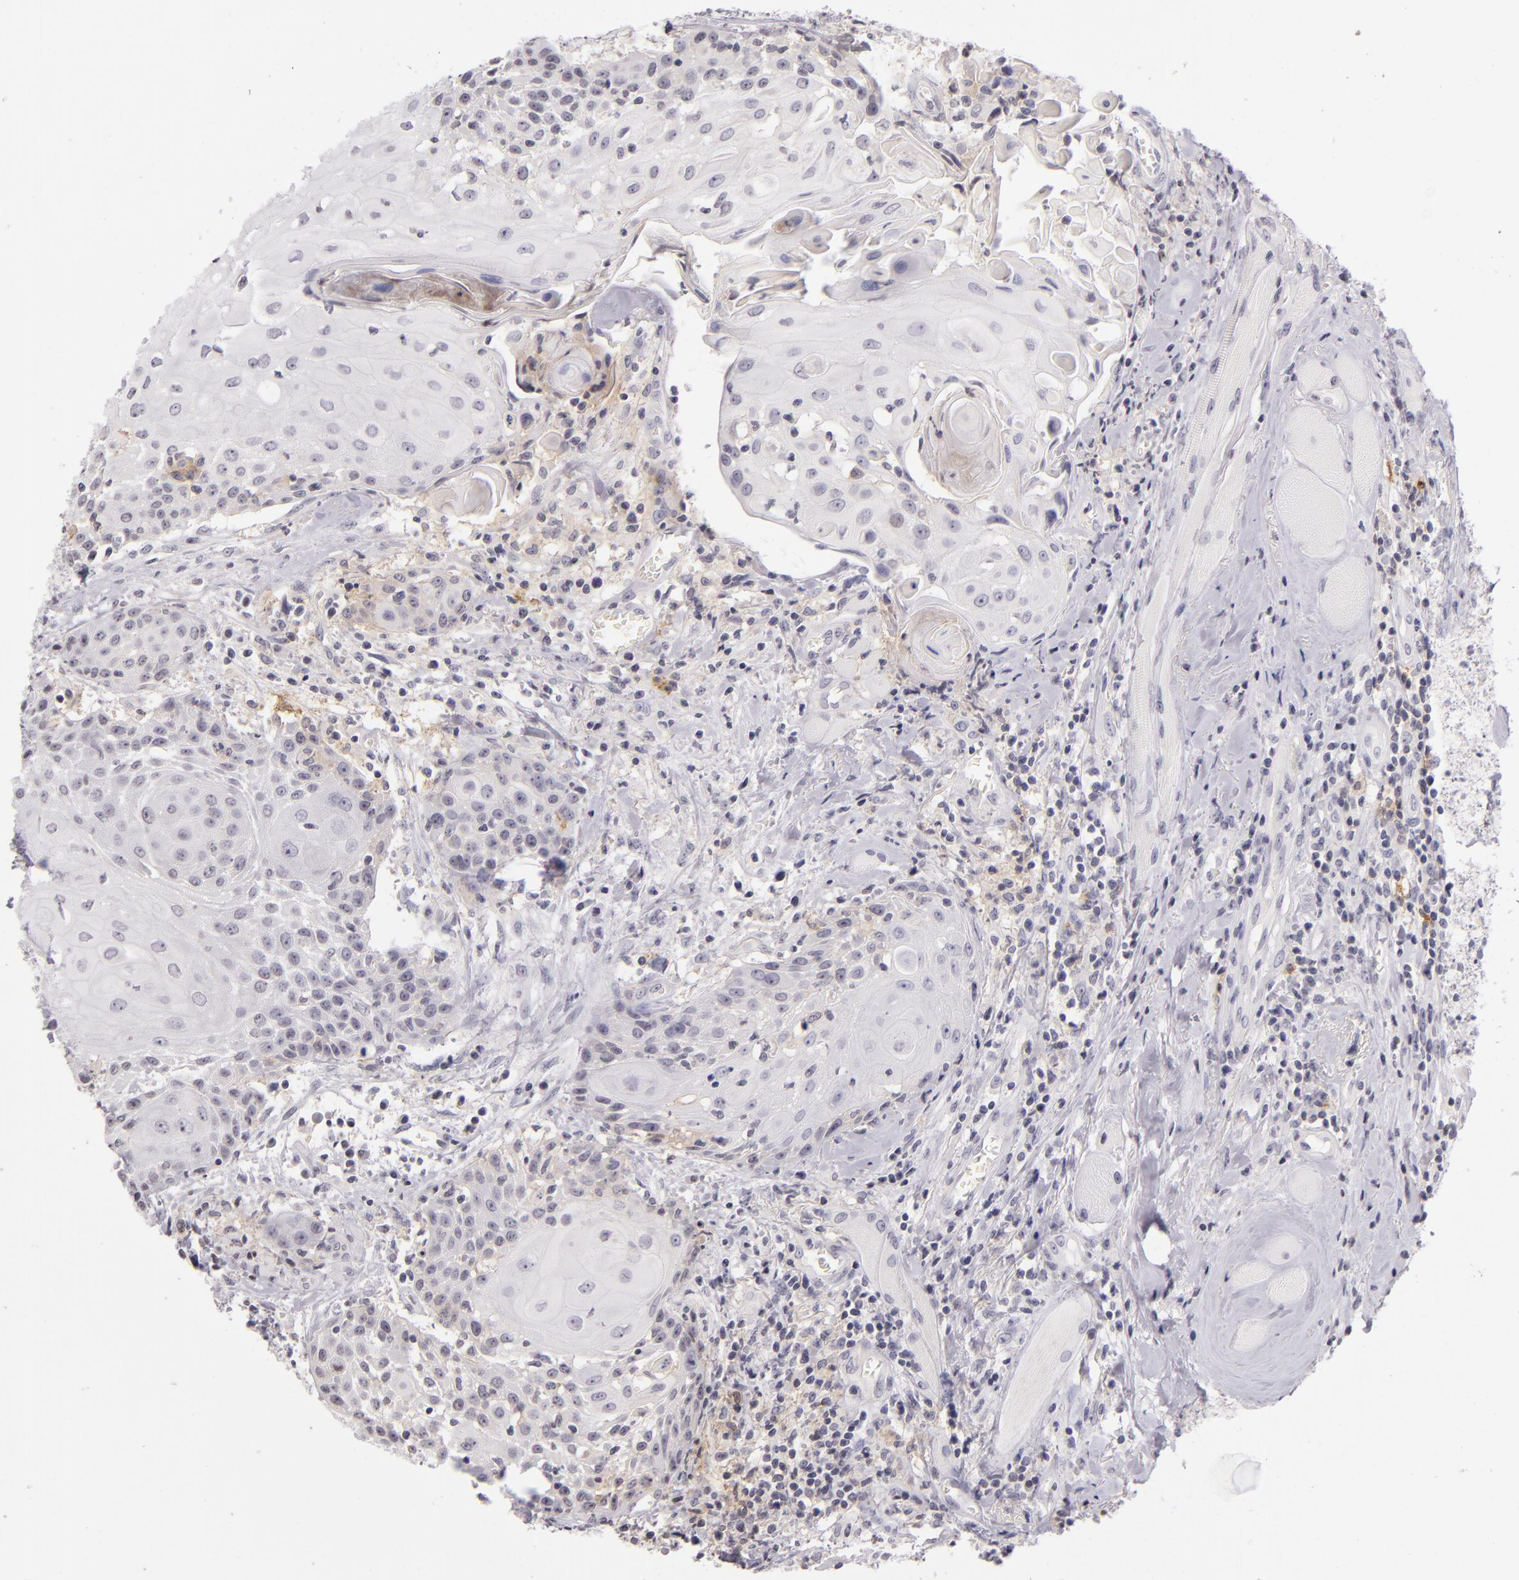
{"staining": {"intensity": "negative", "quantity": "none", "location": "none"}, "tissue": "head and neck cancer", "cell_type": "Tumor cells", "image_type": "cancer", "snomed": [{"axis": "morphology", "description": "Squamous cell carcinoma, NOS"}, {"axis": "topography", "description": "Oral tissue"}, {"axis": "topography", "description": "Head-Neck"}], "caption": "High magnification brightfield microscopy of squamous cell carcinoma (head and neck) stained with DAB (brown) and counterstained with hematoxylin (blue): tumor cells show no significant staining.", "gene": "CD40", "patient": {"sex": "female", "age": 82}}